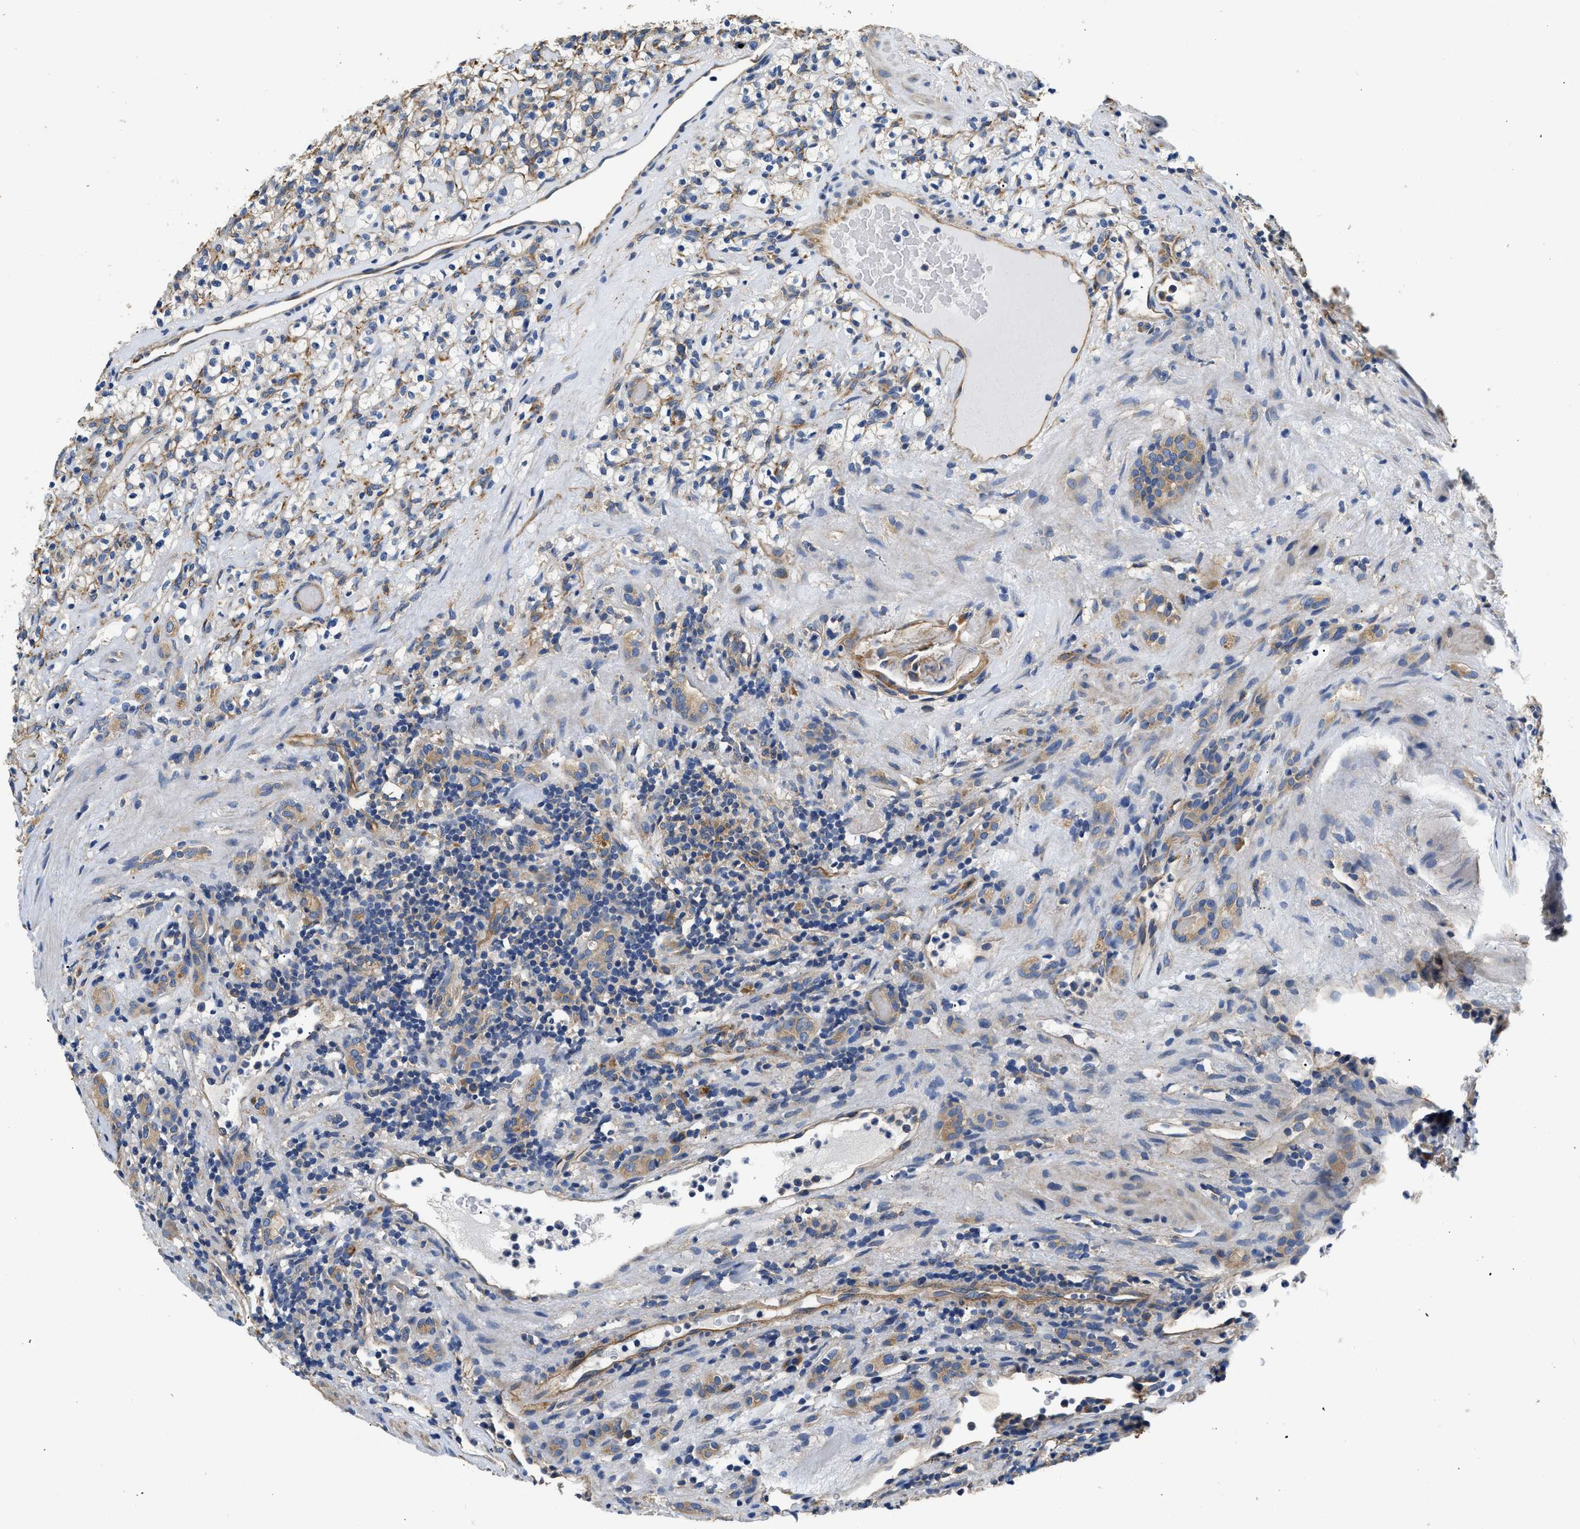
{"staining": {"intensity": "moderate", "quantity": "25%-75%", "location": "cytoplasmic/membranous"}, "tissue": "renal cancer", "cell_type": "Tumor cells", "image_type": "cancer", "snomed": [{"axis": "morphology", "description": "Normal tissue, NOS"}, {"axis": "morphology", "description": "Adenocarcinoma, NOS"}, {"axis": "topography", "description": "Kidney"}], "caption": "Immunohistochemistry (IHC) image of neoplastic tissue: renal cancer stained using immunohistochemistry (IHC) reveals medium levels of moderate protein expression localized specifically in the cytoplasmic/membranous of tumor cells, appearing as a cytoplasmic/membranous brown color.", "gene": "CSDE1", "patient": {"sex": "female", "age": 72}}